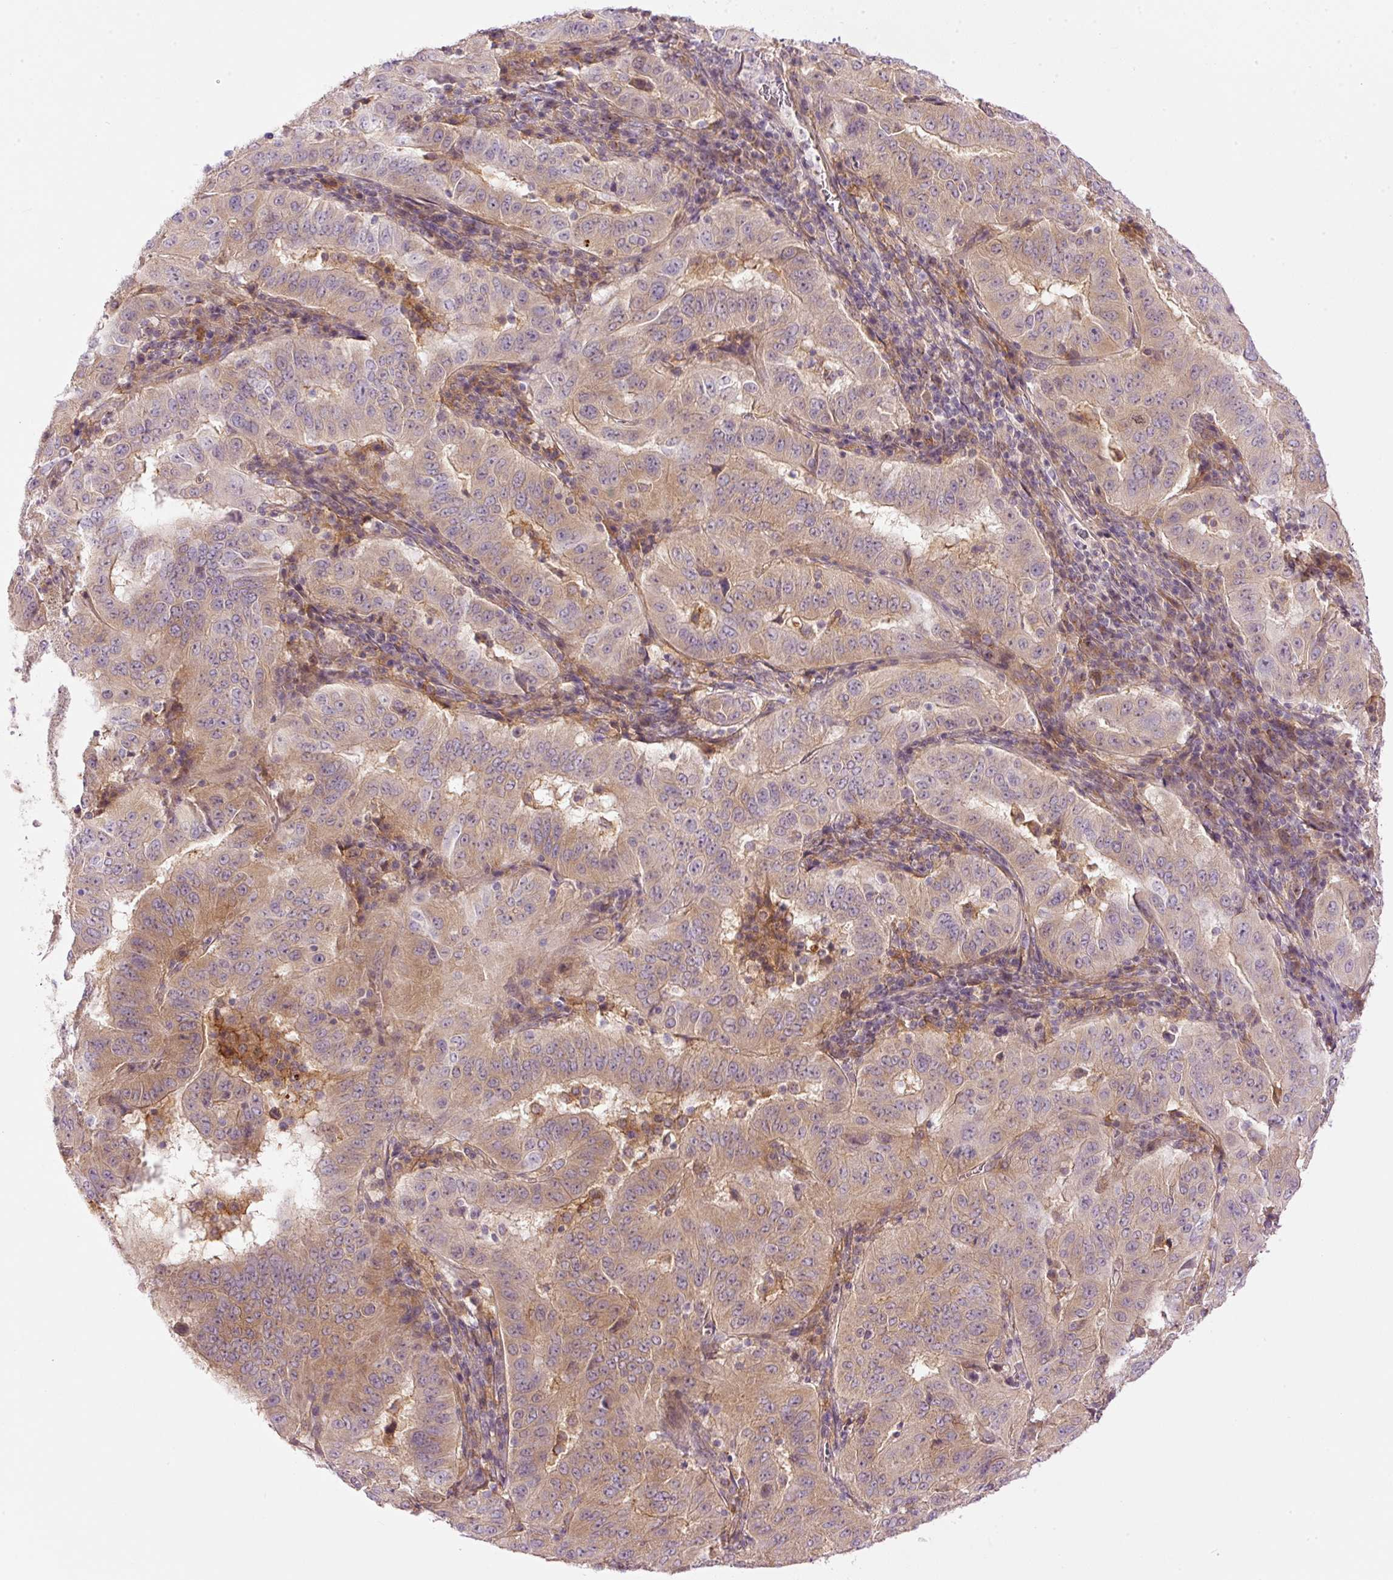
{"staining": {"intensity": "weak", "quantity": ">75%", "location": "cytoplasmic/membranous"}, "tissue": "pancreatic cancer", "cell_type": "Tumor cells", "image_type": "cancer", "snomed": [{"axis": "morphology", "description": "Adenocarcinoma, NOS"}, {"axis": "topography", "description": "Pancreas"}], "caption": "Immunohistochemistry (IHC) (DAB) staining of human pancreatic cancer reveals weak cytoplasmic/membranous protein staining in about >75% of tumor cells.", "gene": "MZT2B", "patient": {"sex": "male", "age": 63}}